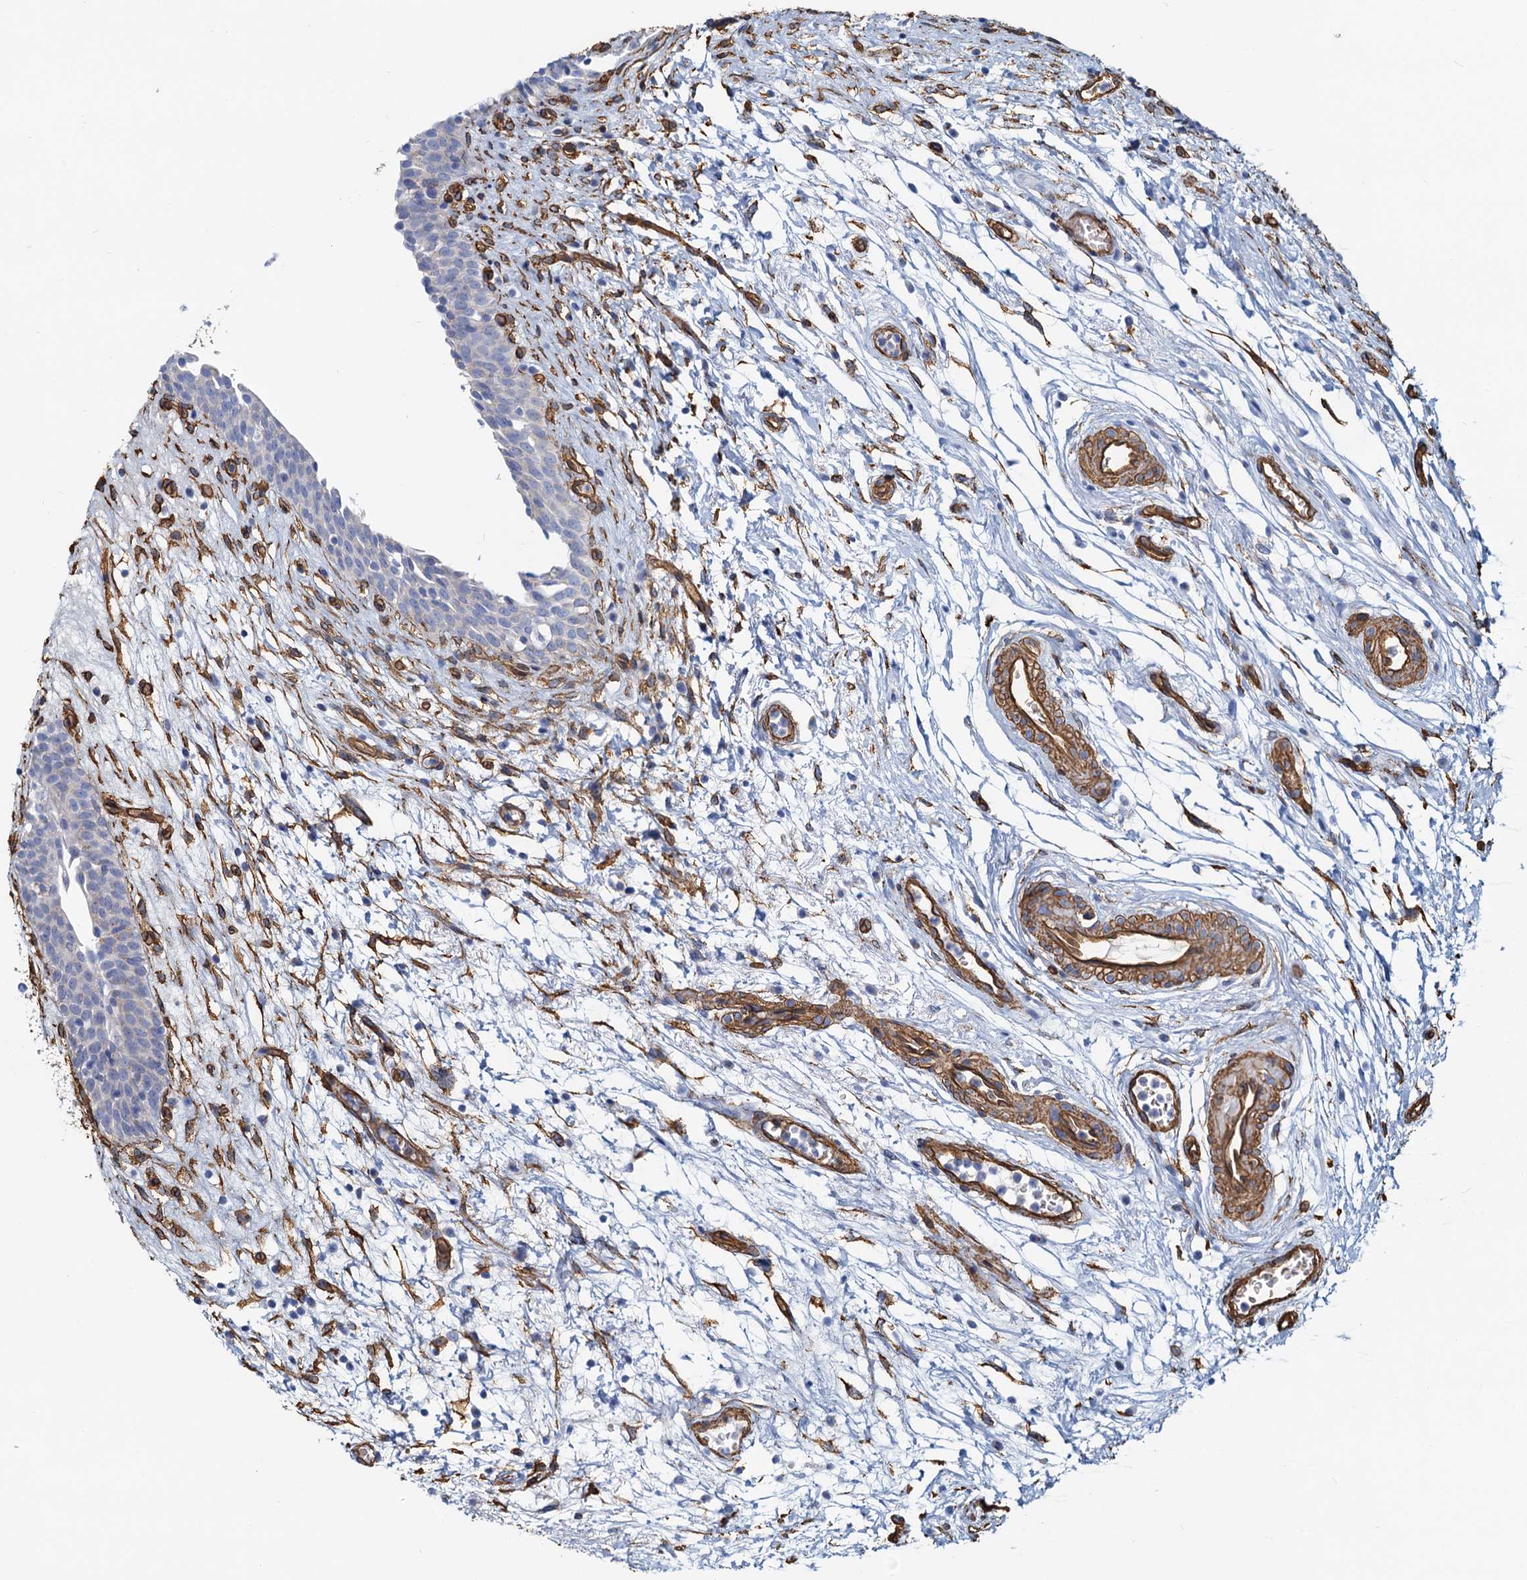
{"staining": {"intensity": "negative", "quantity": "none", "location": "none"}, "tissue": "urinary bladder", "cell_type": "Urothelial cells", "image_type": "normal", "snomed": [{"axis": "morphology", "description": "Normal tissue, NOS"}, {"axis": "topography", "description": "Urinary bladder"}], "caption": "High magnification brightfield microscopy of benign urinary bladder stained with DAB (brown) and counterstained with hematoxylin (blue): urothelial cells show no significant staining. (IHC, brightfield microscopy, high magnification).", "gene": "DGKG", "patient": {"sex": "male", "age": 83}}